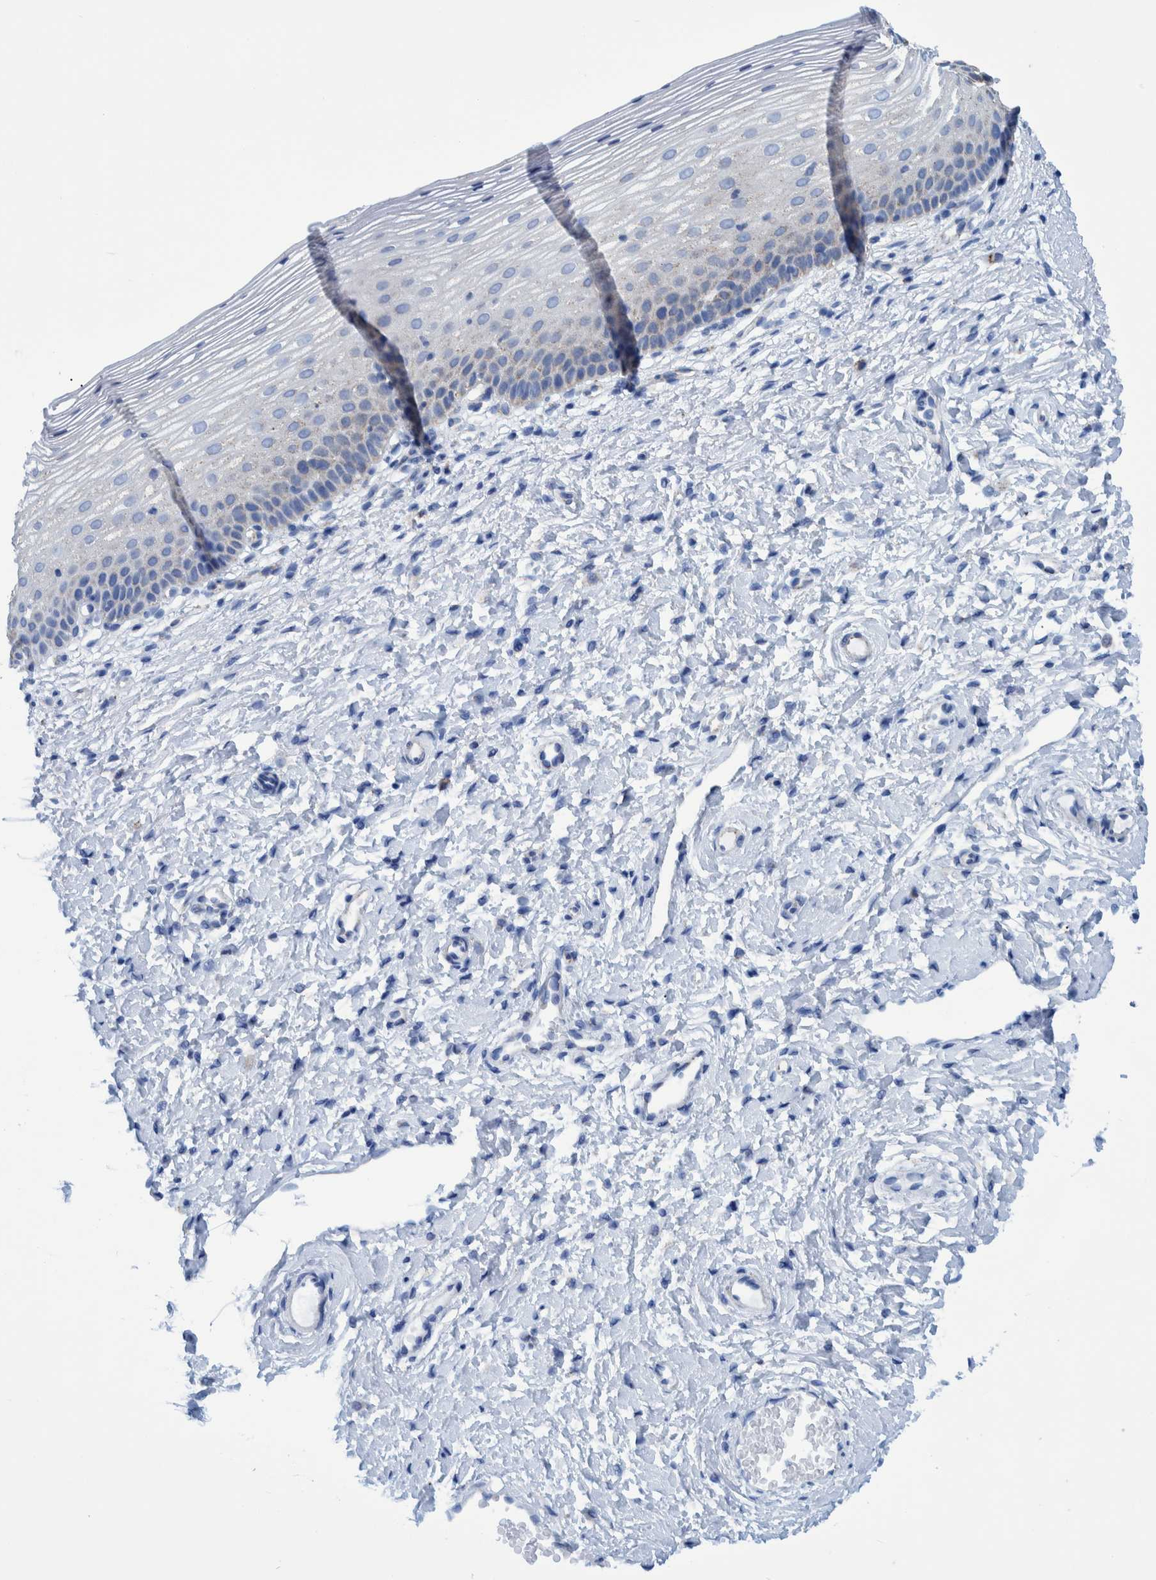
{"staining": {"intensity": "moderate", "quantity": ">75%", "location": "cytoplasmic/membranous"}, "tissue": "cervix", "cell_type": "Glandular cells", "image_type": "normal", "snomed": [{"axis": "morphology", "description": "Normal tissue, NOS"}, {"axis": "topography", "description": "Cervix"}], "caption": "Cervix stained for a protein (brown) shows moderate cytoplasmic/membranous positive staining in approximately >75% of glandular cells.", "gene": "BZW2", "patient": {"sex": "female", "age": 72}}